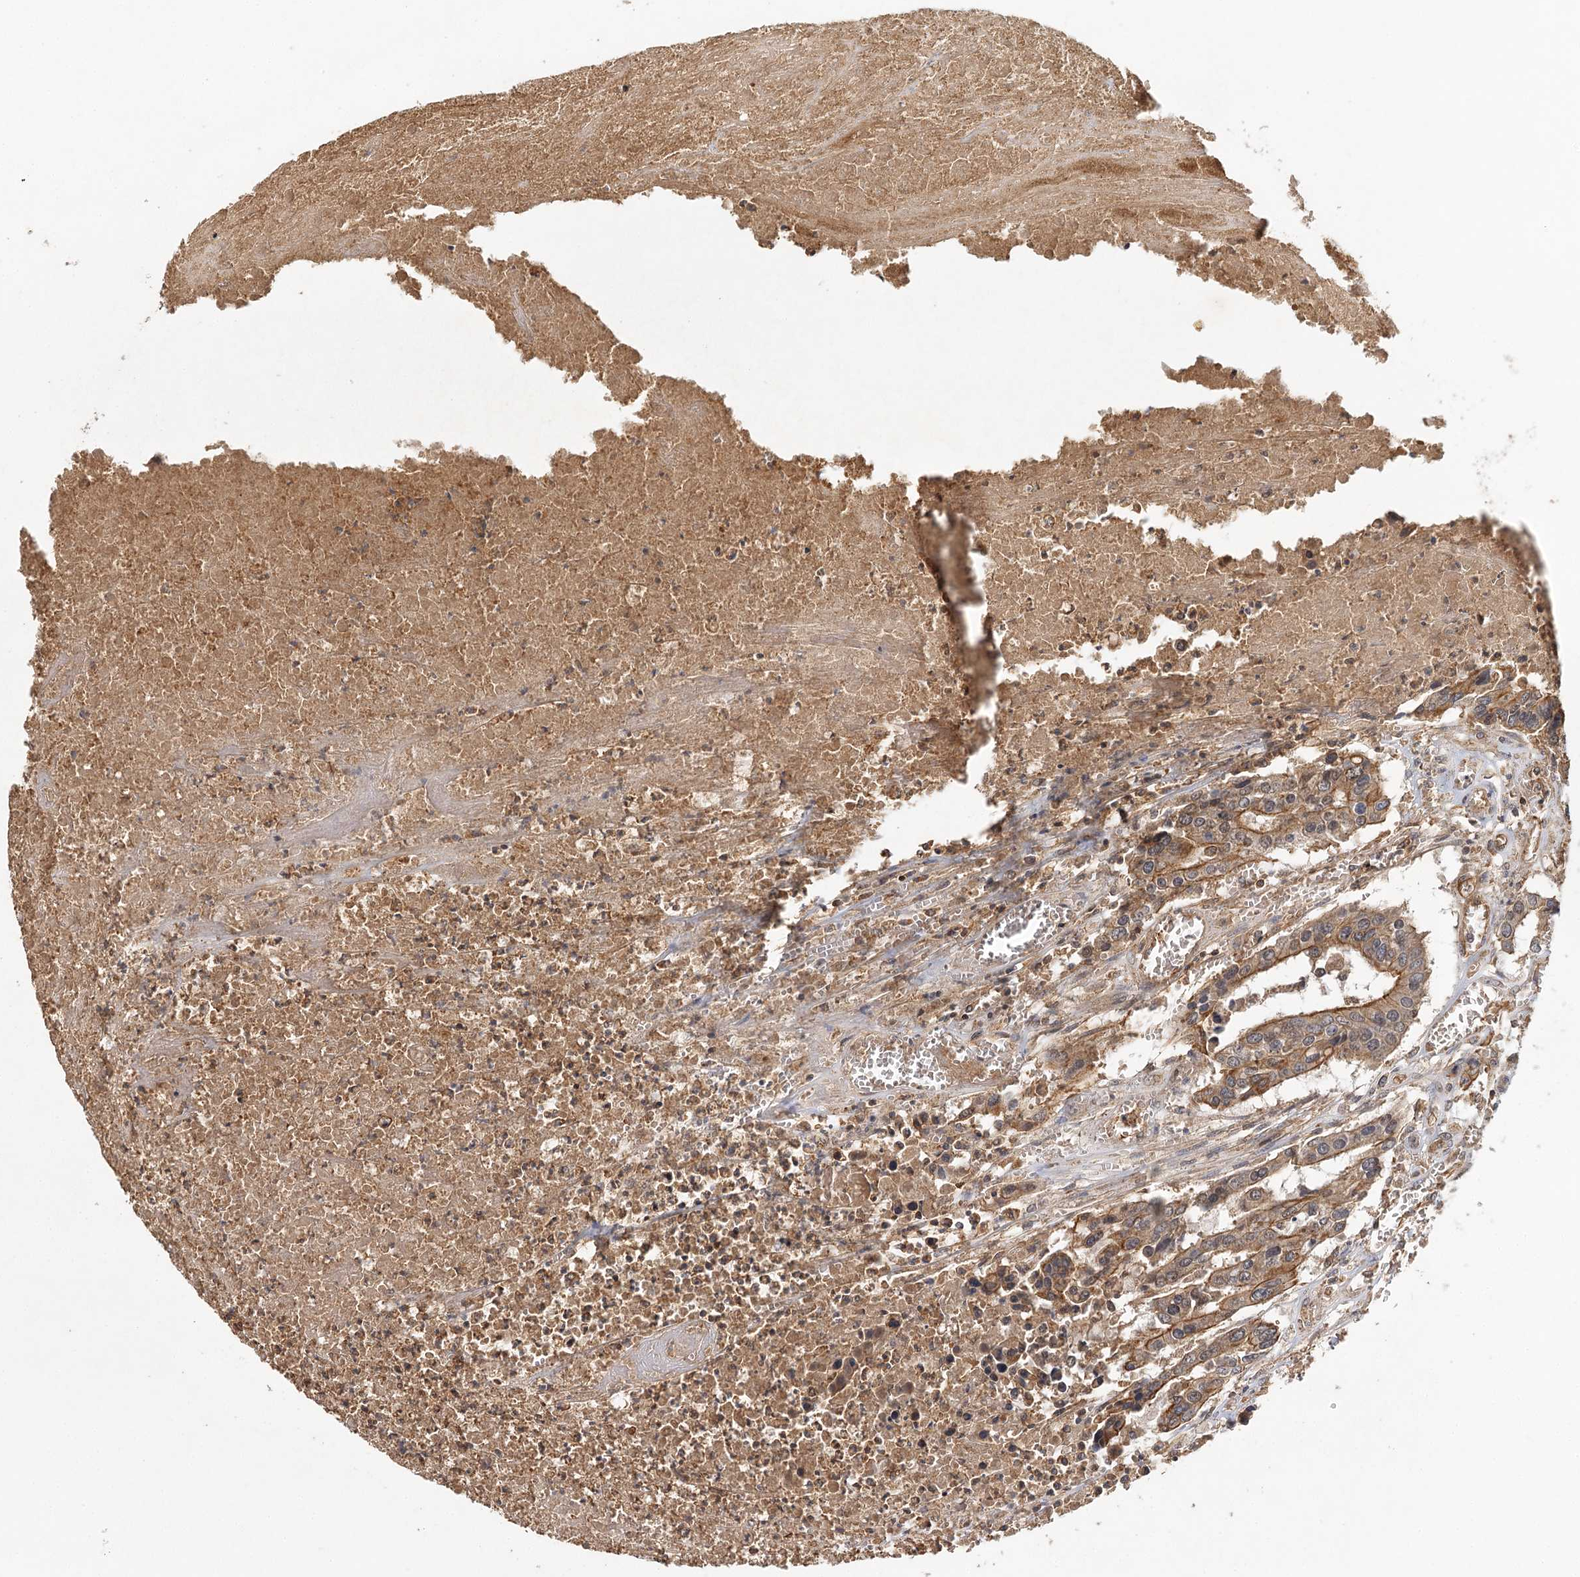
{"staining": {"intensity": "moderate", "quantity": ">75%", "location": "cytoplasmic/membranous"}, "tissue": "colorectal cancer", "cell_type": "Tumor cells", "image_type": "cancer", "snomed": [{"axis": "morphology", "description": "Adenocarcinoma, NOS"}, {"axis": "topography", "description": "Colon"}], "caption": "Colorectal cancer tissue exhibits moderate cytoplasmic/membranous expression in approximately >75% of tumor cells (DAB (3,3'-diaminobenzidine) IHC, brown staining for protein, blue staining for nuclei).", "gene": "BCR", "patient": {"sex": "male", "age": 77}}